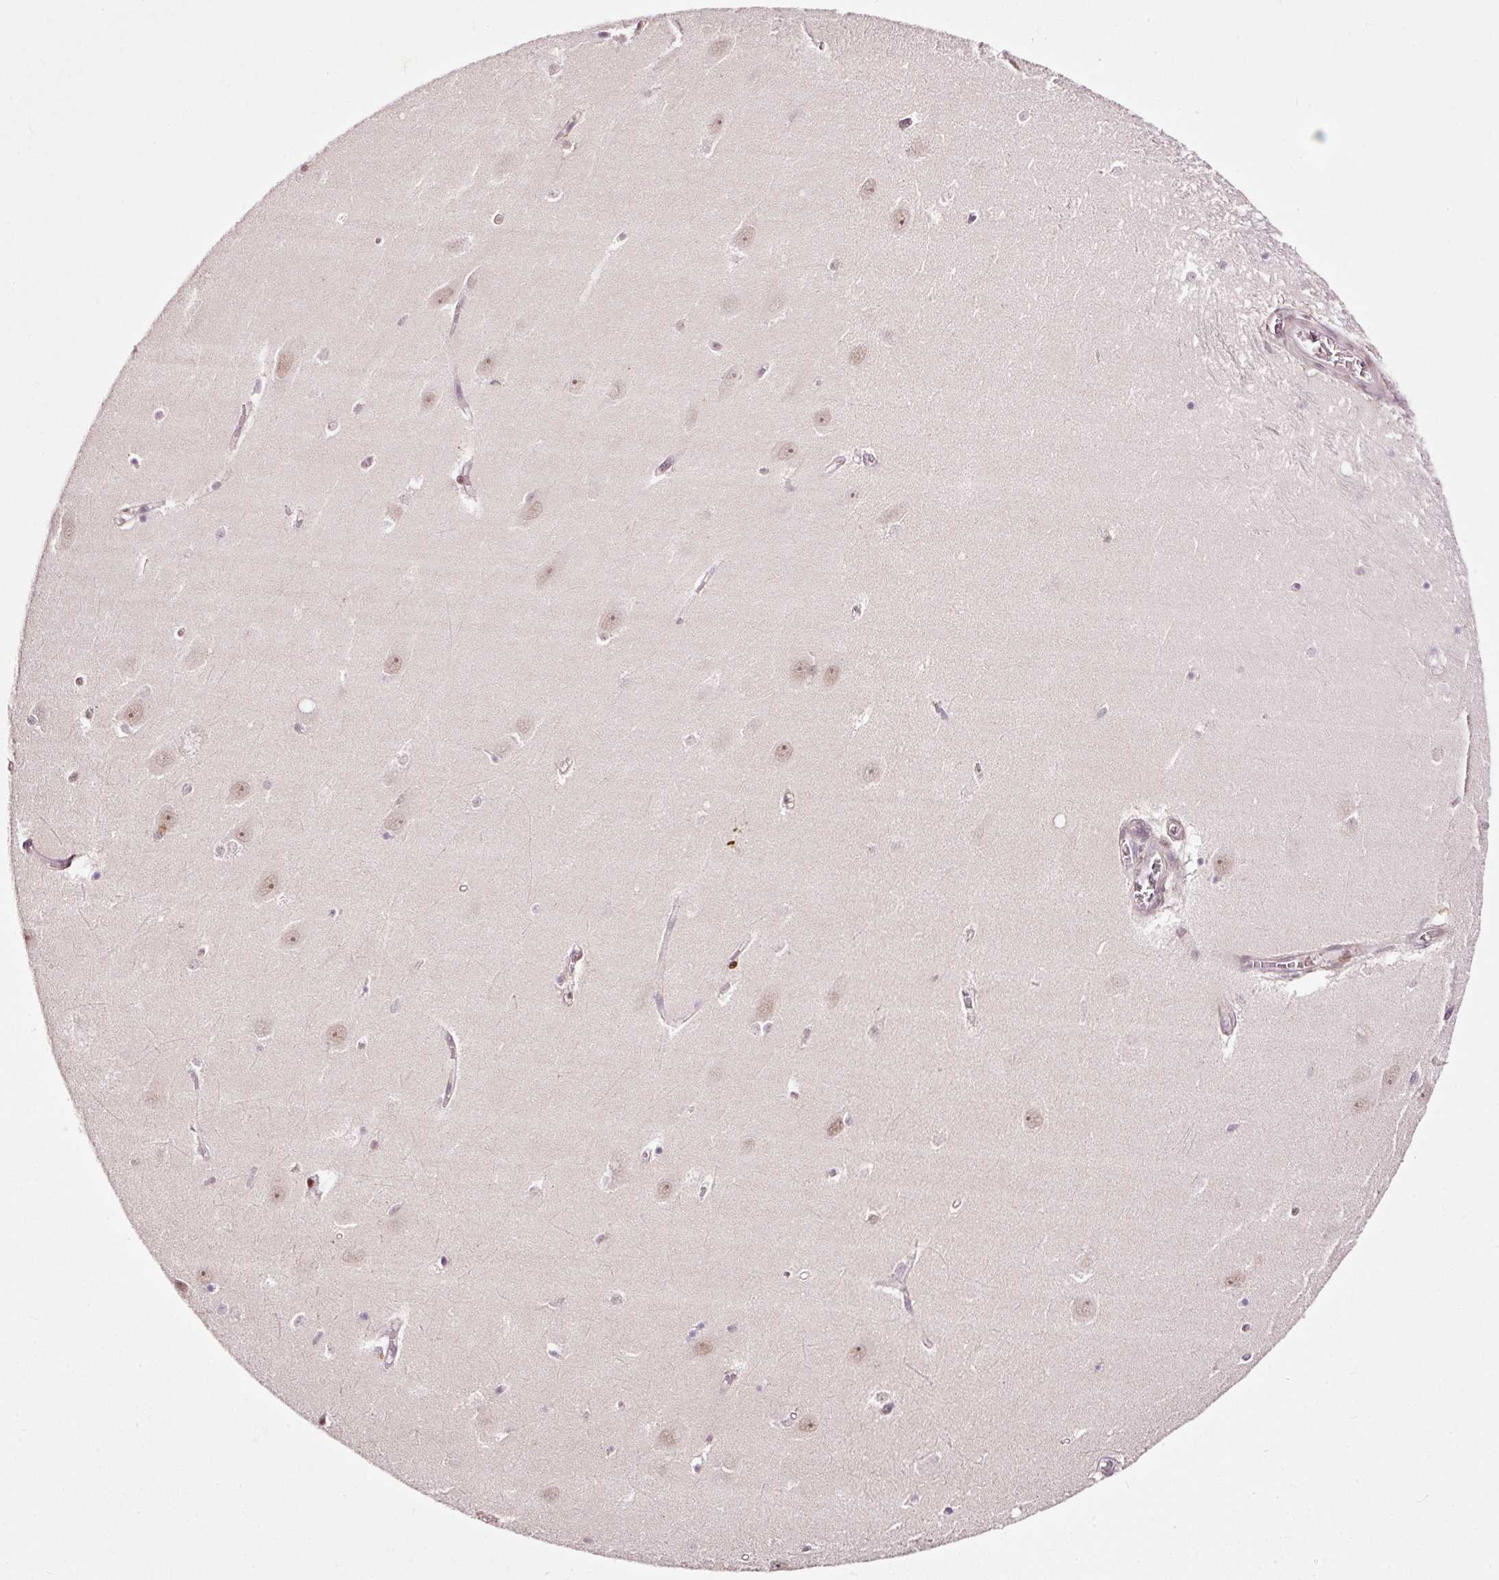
{"staining": {"intensity": "moderate", "quantity": "<25%", "location": "nuclear"}, "tissue": "hippocampus", "cell_type": "Glial cells", "image_type": "normal", "snomed": [{"axis": "morphology", "description": "Normal tissue, NOS"}, {"axis": "topography", "description": "Hippocampus"}], "caption": "Immunohistochemical staining of normal hippocampus demonstrates low levels of moderate nuclear expression in approximately <25% of glial cells. Using DAB (brown) and hematoxylin (blue) stains, captured at high magnification using brightfield microscopy.", "gene": "ZNF778", "patient": {"sex": "female", "age": 64}}